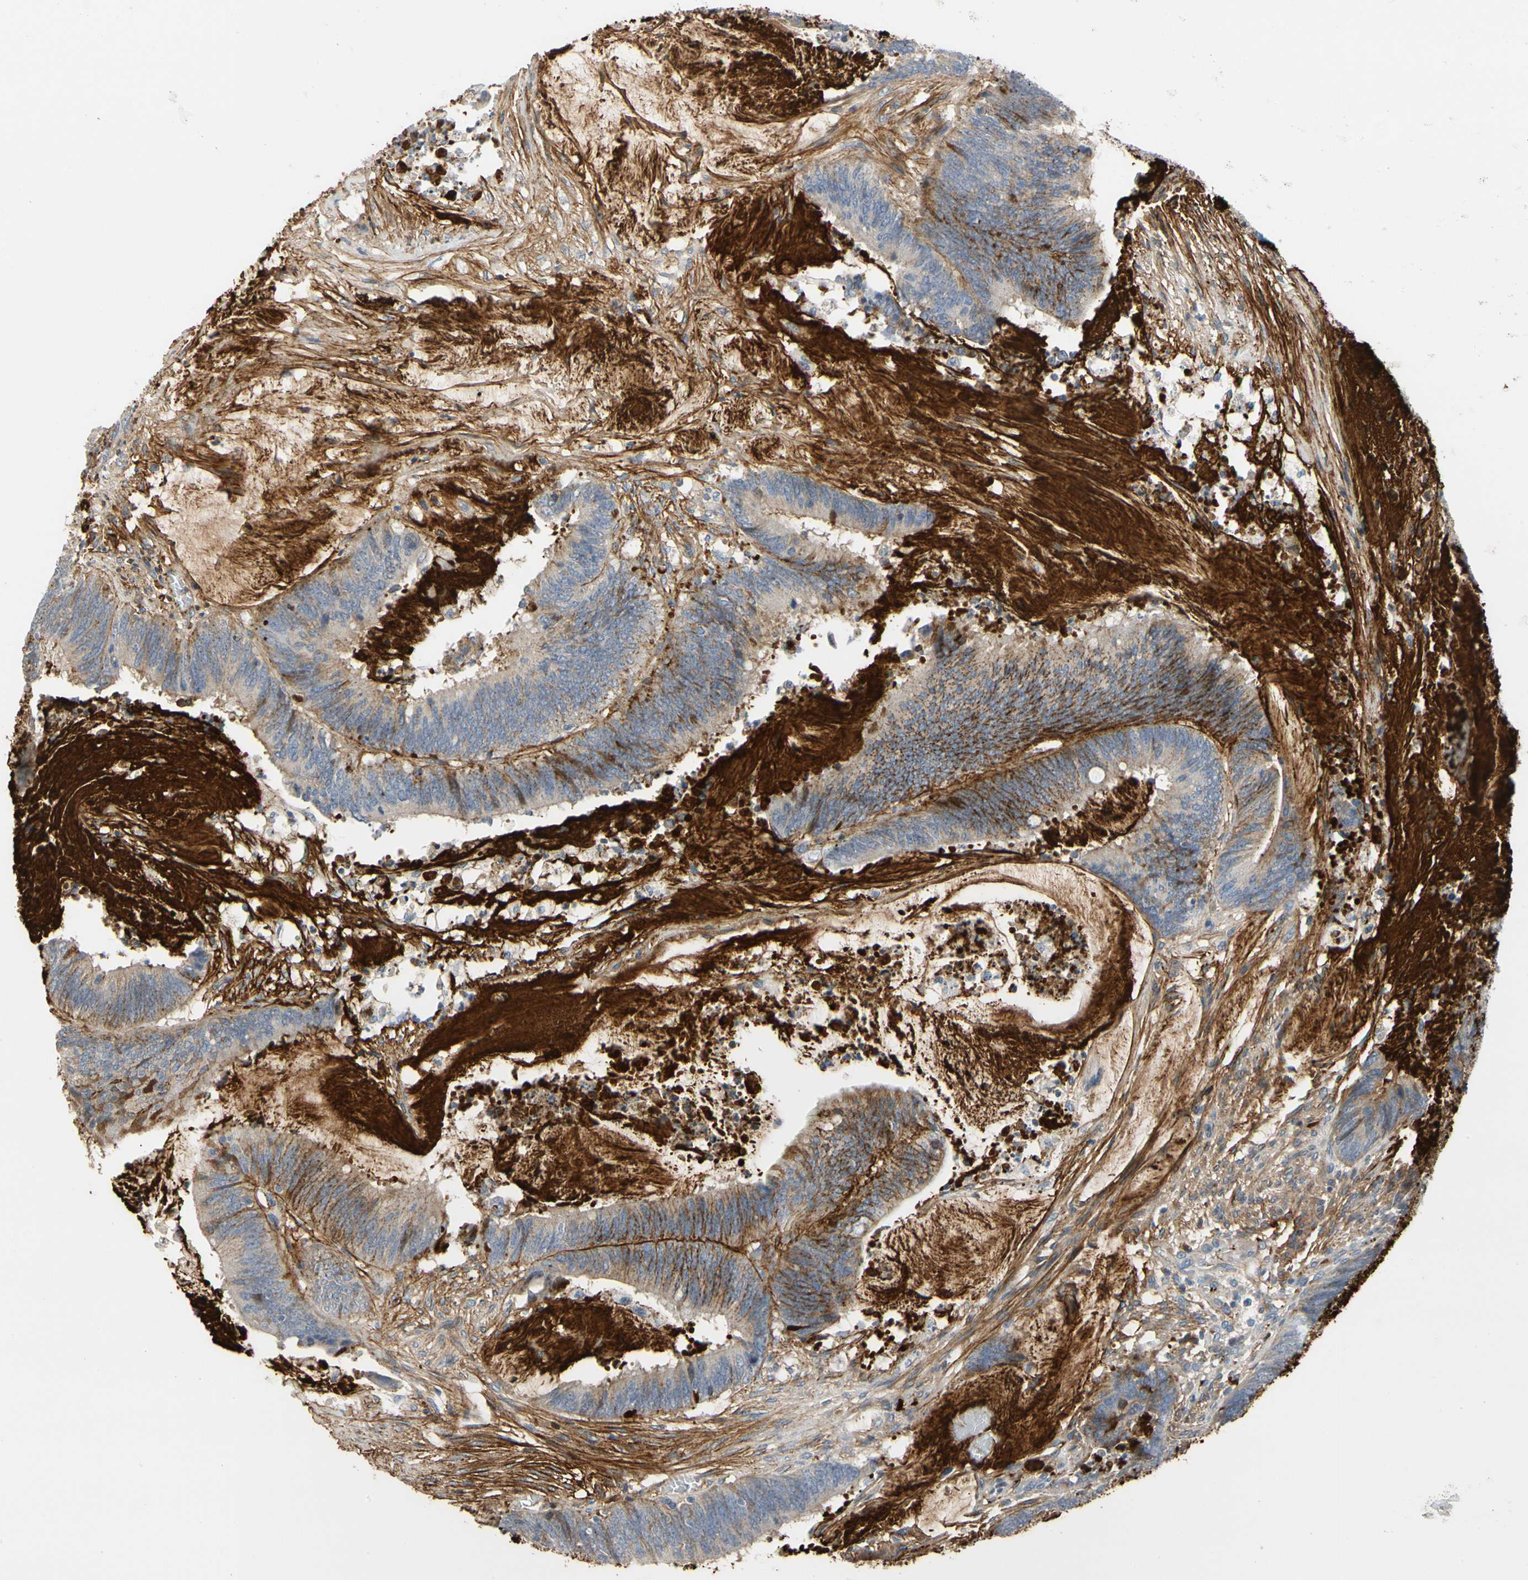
{"staining": {"intensity": "strong", "quantity": "25%-75%", "location": "cytoplasmic/membranous"}, "tissue": "colorectal cancer", "cell_type": "Tumor cells", "image_type": "cancer", "snomed": [{"axis": "morphology", "description": "Adenocarcinoma, NOS"}, {"axis": "topography", "description": "Rectum"}], "caption": "Human adenocarcinoma (colorectal) stained for a protein (brown) demonstrates strong cytoplasmic/membranous positive staining in about 25%-75% of tumor cells.", "gene": "FGB", "patient": {"sex": "female", "age": 66}}